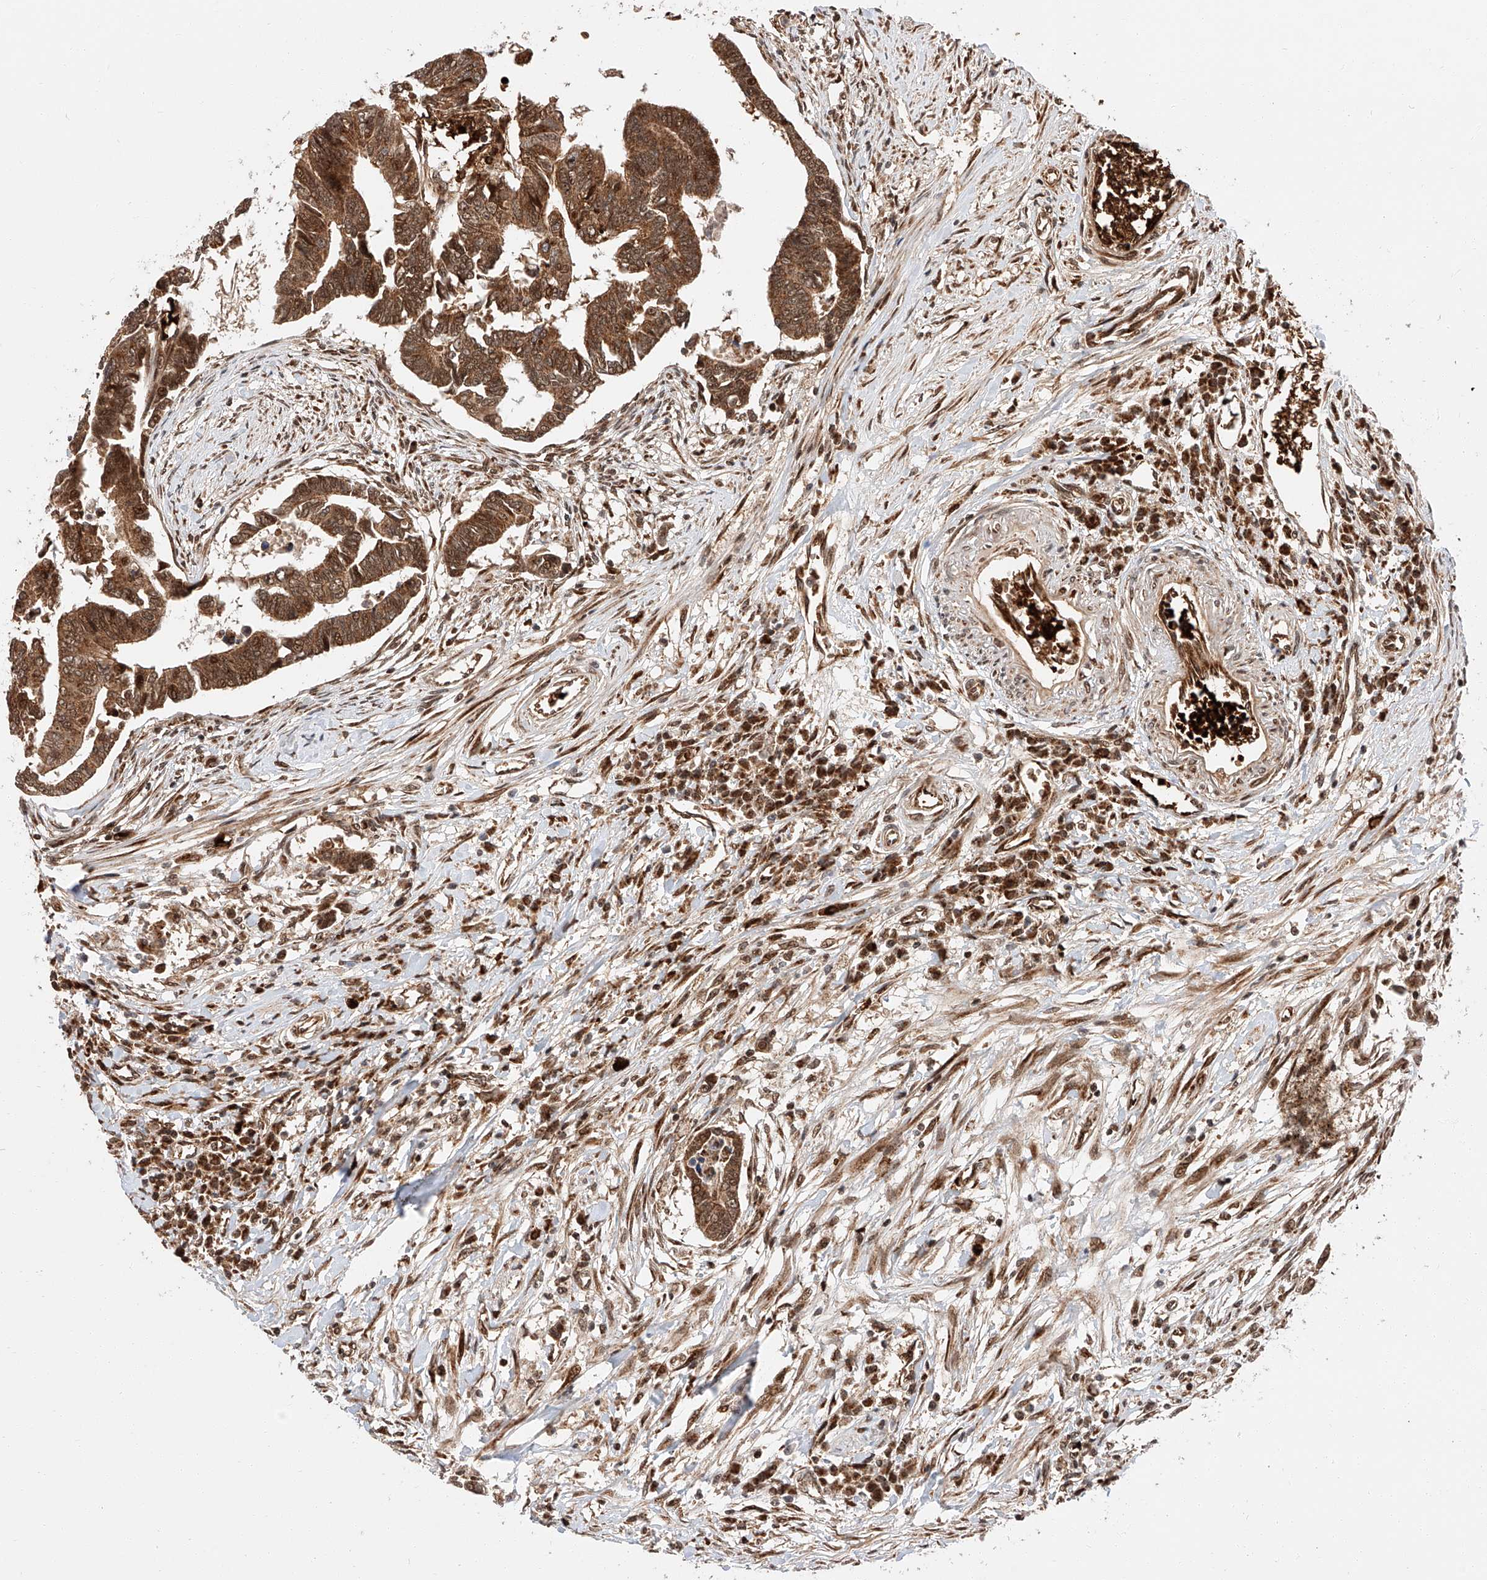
{"staining": {"intensity": "moderate", "quantity": ">75%", "location": "cytoplasmic/membranous,nuclear"}, "tissue": "colorectal cancer", "cell_type": "Tumor cells", "image_type": "cancer", "snomed": [{"axis": "morphology", "description": "Adenocarcinoma, NOS"}, {"axis": "topography", "description": "Rectum"}], "caption": "Immunohistochemical staining of colorectal cancer reveals medium levels of moderate cytoplasmic/membranous and nuclear protein staining in about >75% of tumor cells. Nuclei are stained in blue.", "gene": "THTPA", "patient": {"sex": "female", "age": 65}}